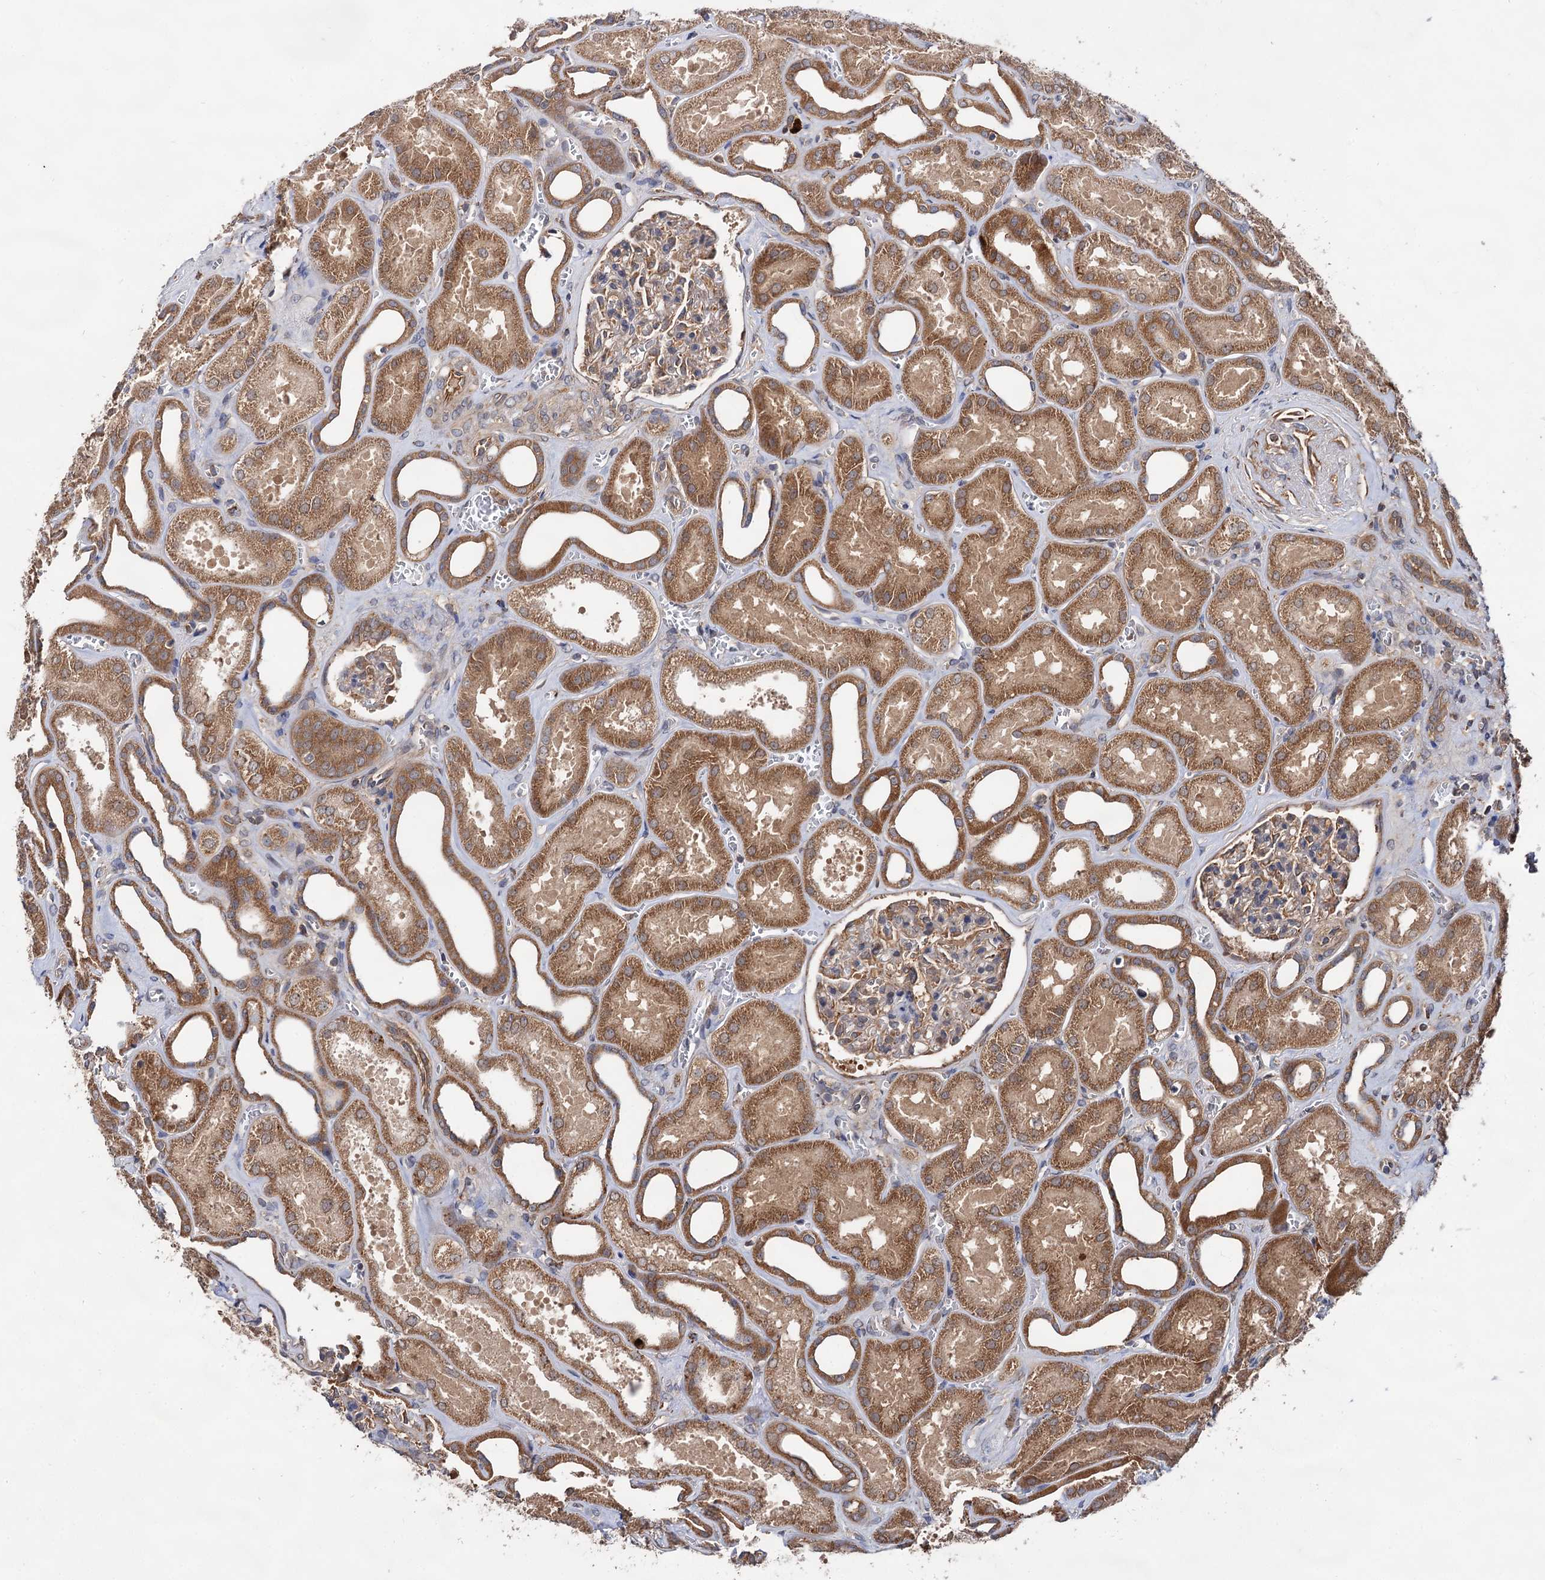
{"staining": {"intensity": "weak", "quantity": "25%-75%", "location": "cytoplasmic/membranous"}, "tissue": "kidney", "cell_type": "Cells in glomeruli", "image_type": "normal", "snomed": [{"axis": "morphology", "description": "Normal tissue, NOS"}, {"axis": "morphology", "description": "Adenocarcinoma, NOS"}, {"axis": "topography", "description": "Kidney"}], "caption": "Protein positivity by IHC displays weak cytoplasmic/membranous expression in approximately 25%-75% of cells in glomeruli in normal kidney. (Stains: DAB in brown, nuclei in blue, Microscopy: brightfield microscopy at high magnification).", "gene": "TEX9", "patient": {"sex": "female", "age": 68}}